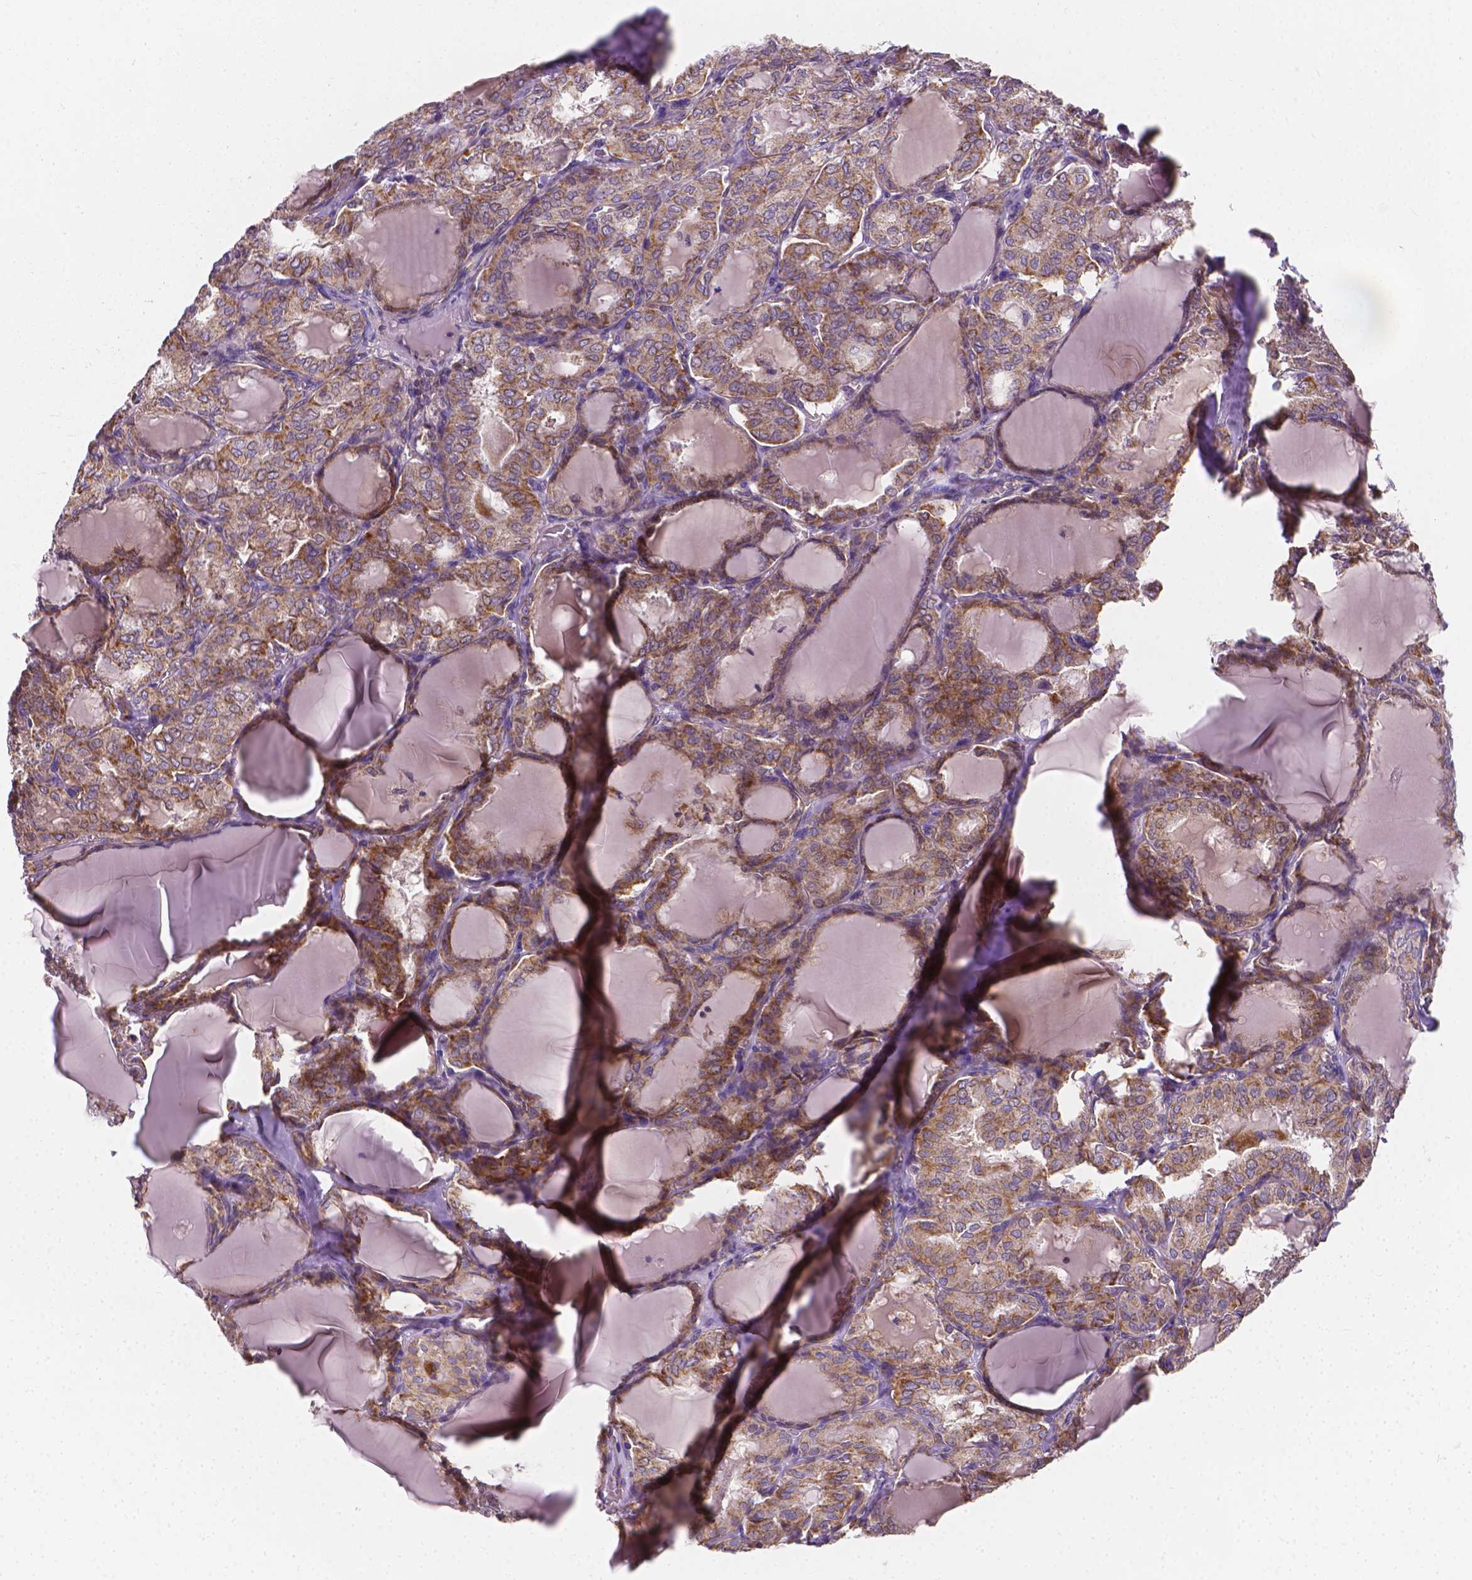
{"staining": {"intensity": "moderate", "quantity": ">75%", "location": "cytoplasmic/membranous"}, "tissue": "thyroid cancer", "cell_type": "Tumor cells", "image_type": "cancer", "snomed": [{"axis": "morphology", "description": "Papillary adenocarcinoma, NOS"}, {"axis": "topography", "description": "Thyroid gland"}], "caption": "Thyroid cancer (papillary adenocarcinoma) stained with DAB (3,3'-diaminobenzidine) immunohistochemistry (IHC) demonstrates medium levels of moderate cytoplasmic/membranous positivity in approximately >75% of tumor cells.", "gene": "SNCAIP", "patient": {"sex": "male", "age": 20}}